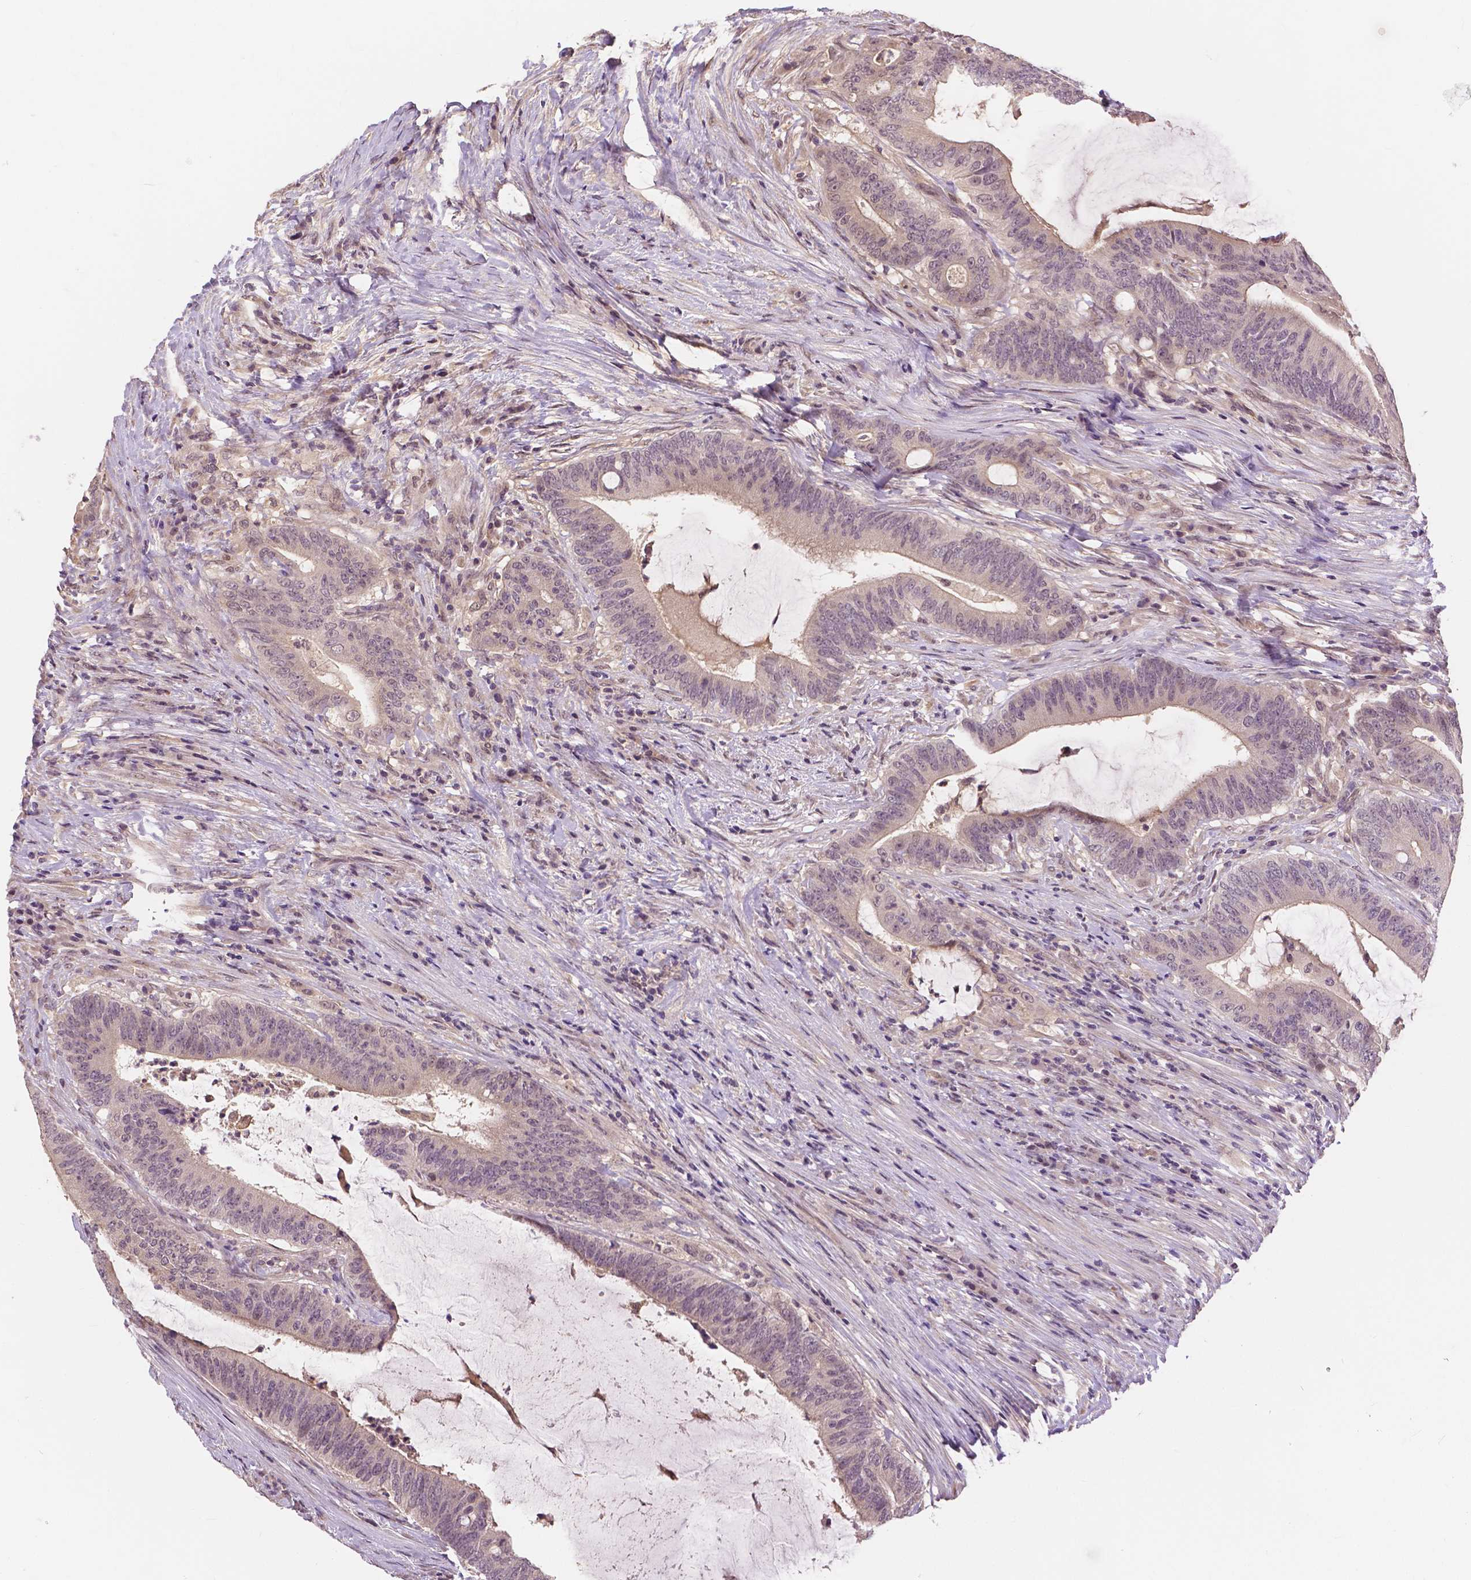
{"staining": {"intensity": "weak", "quantity": "<25%", "location": "cytoplasmic/membranous"}, "tissue": "colorectal cancer", "cell_type": "Tumor cells", "image_type": "cancer", "snomed": [{"axis": "morphology", "description": "Adenocarcinoma, NOS"}, {"axis": "topography", "description": "Colon"}], "caption": "DAB (3,3'-diaminobenzidine) immunohistochemical staining of human adenocarcinoma (colorectal) displays no significant staining in tumor cells. (DAB (3,3'-diaminobenzidine) immunohistochemistry with hematoxylin counter stain).", "gene": "MAP1LC3B", "patient": {"sex": "female", "age": 43}}